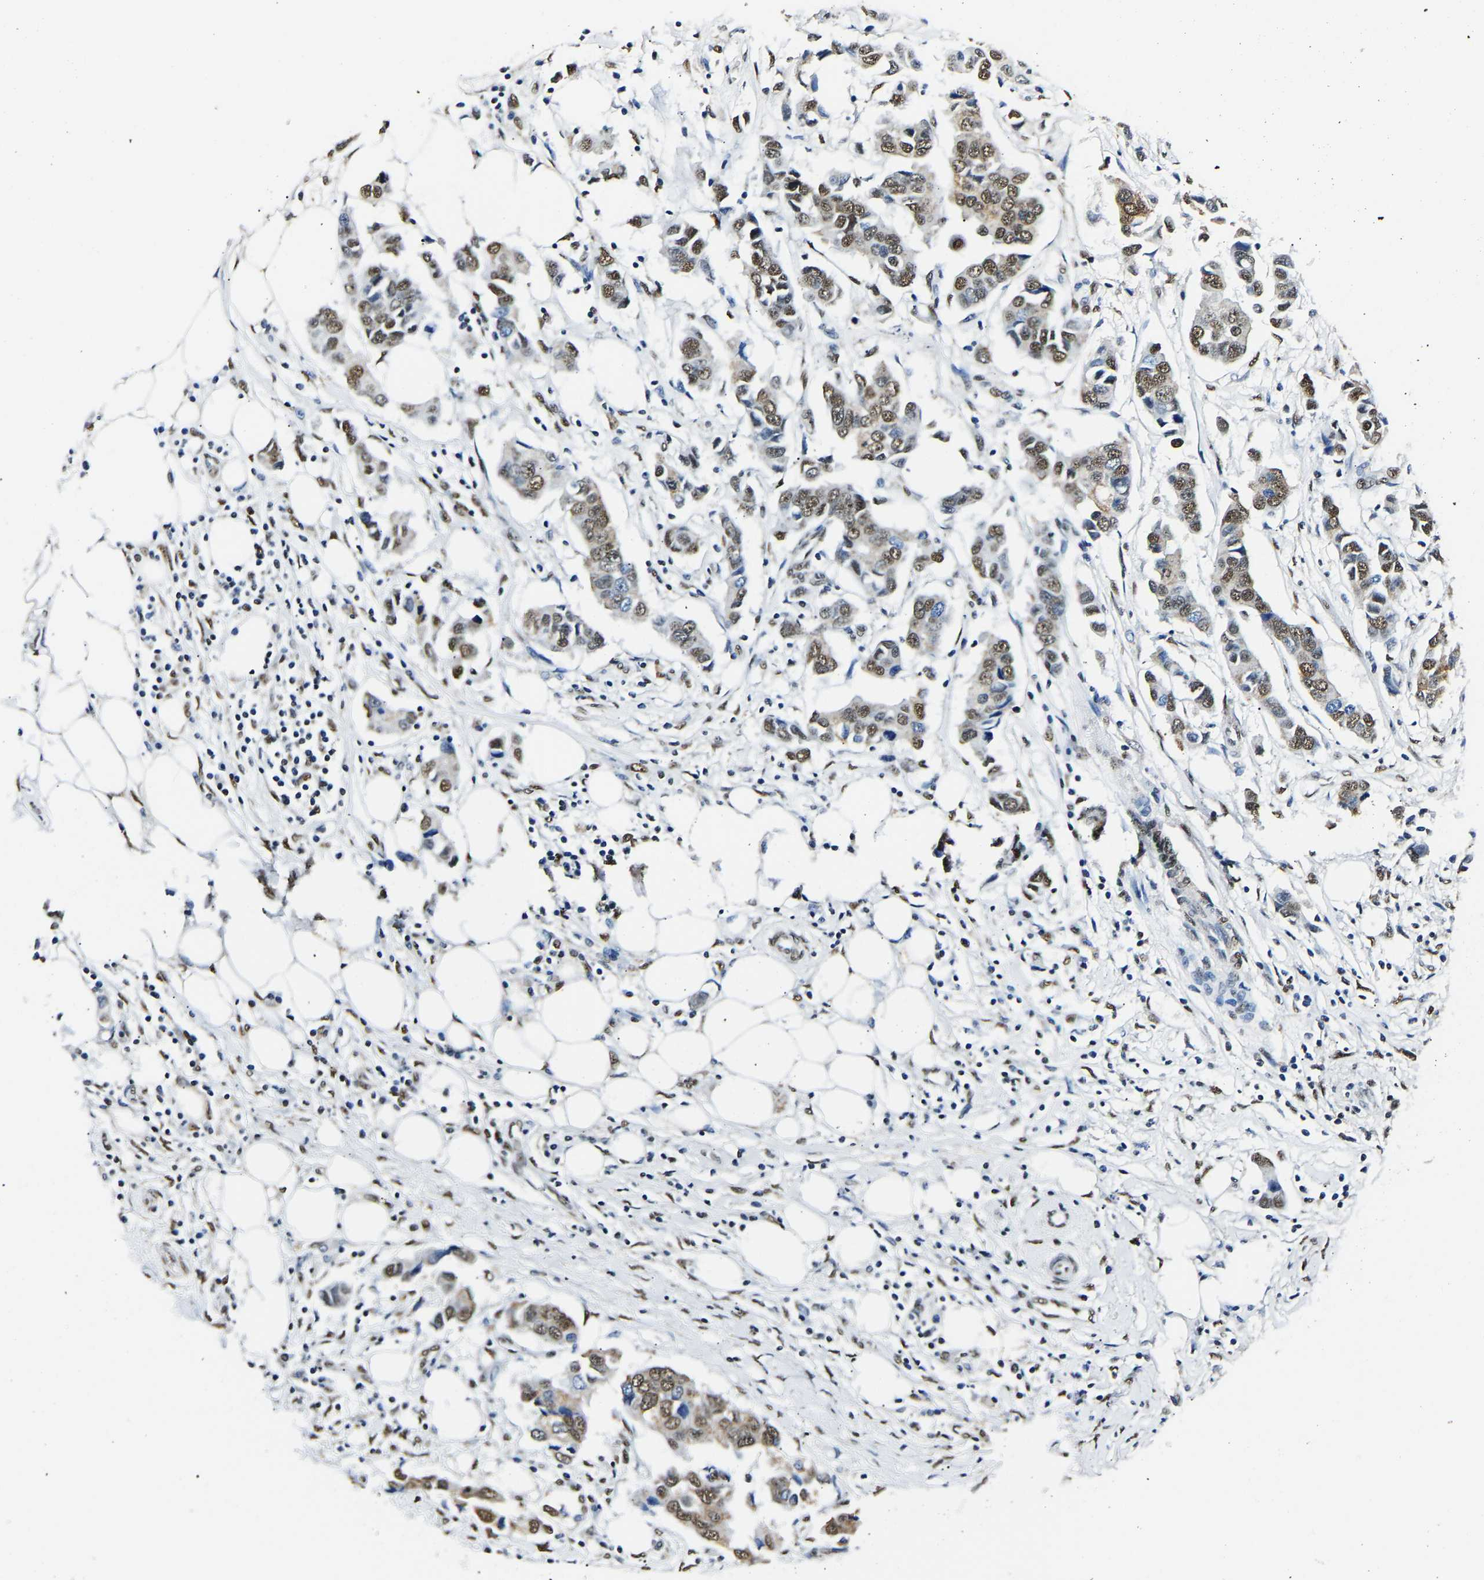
{"staining": {"intensity": "moderate", "quantity": ">75%", "location": "nuclear"}, "tissue": "breast cancer", "cell_type": "Tumor cells", "image_type": "cancer", "snomed": [{"axis": "morphology", "description": "Duct carcinoma"}, {"axis": "topography", "description": "Breast"}], "caption": "Moderate nuclear expression is present in approximately >75% of tumor cells in breast cancer (intraductal carcinoma).", "gene": "SAFB", "patient": {"sex": "female", "age": 80}}